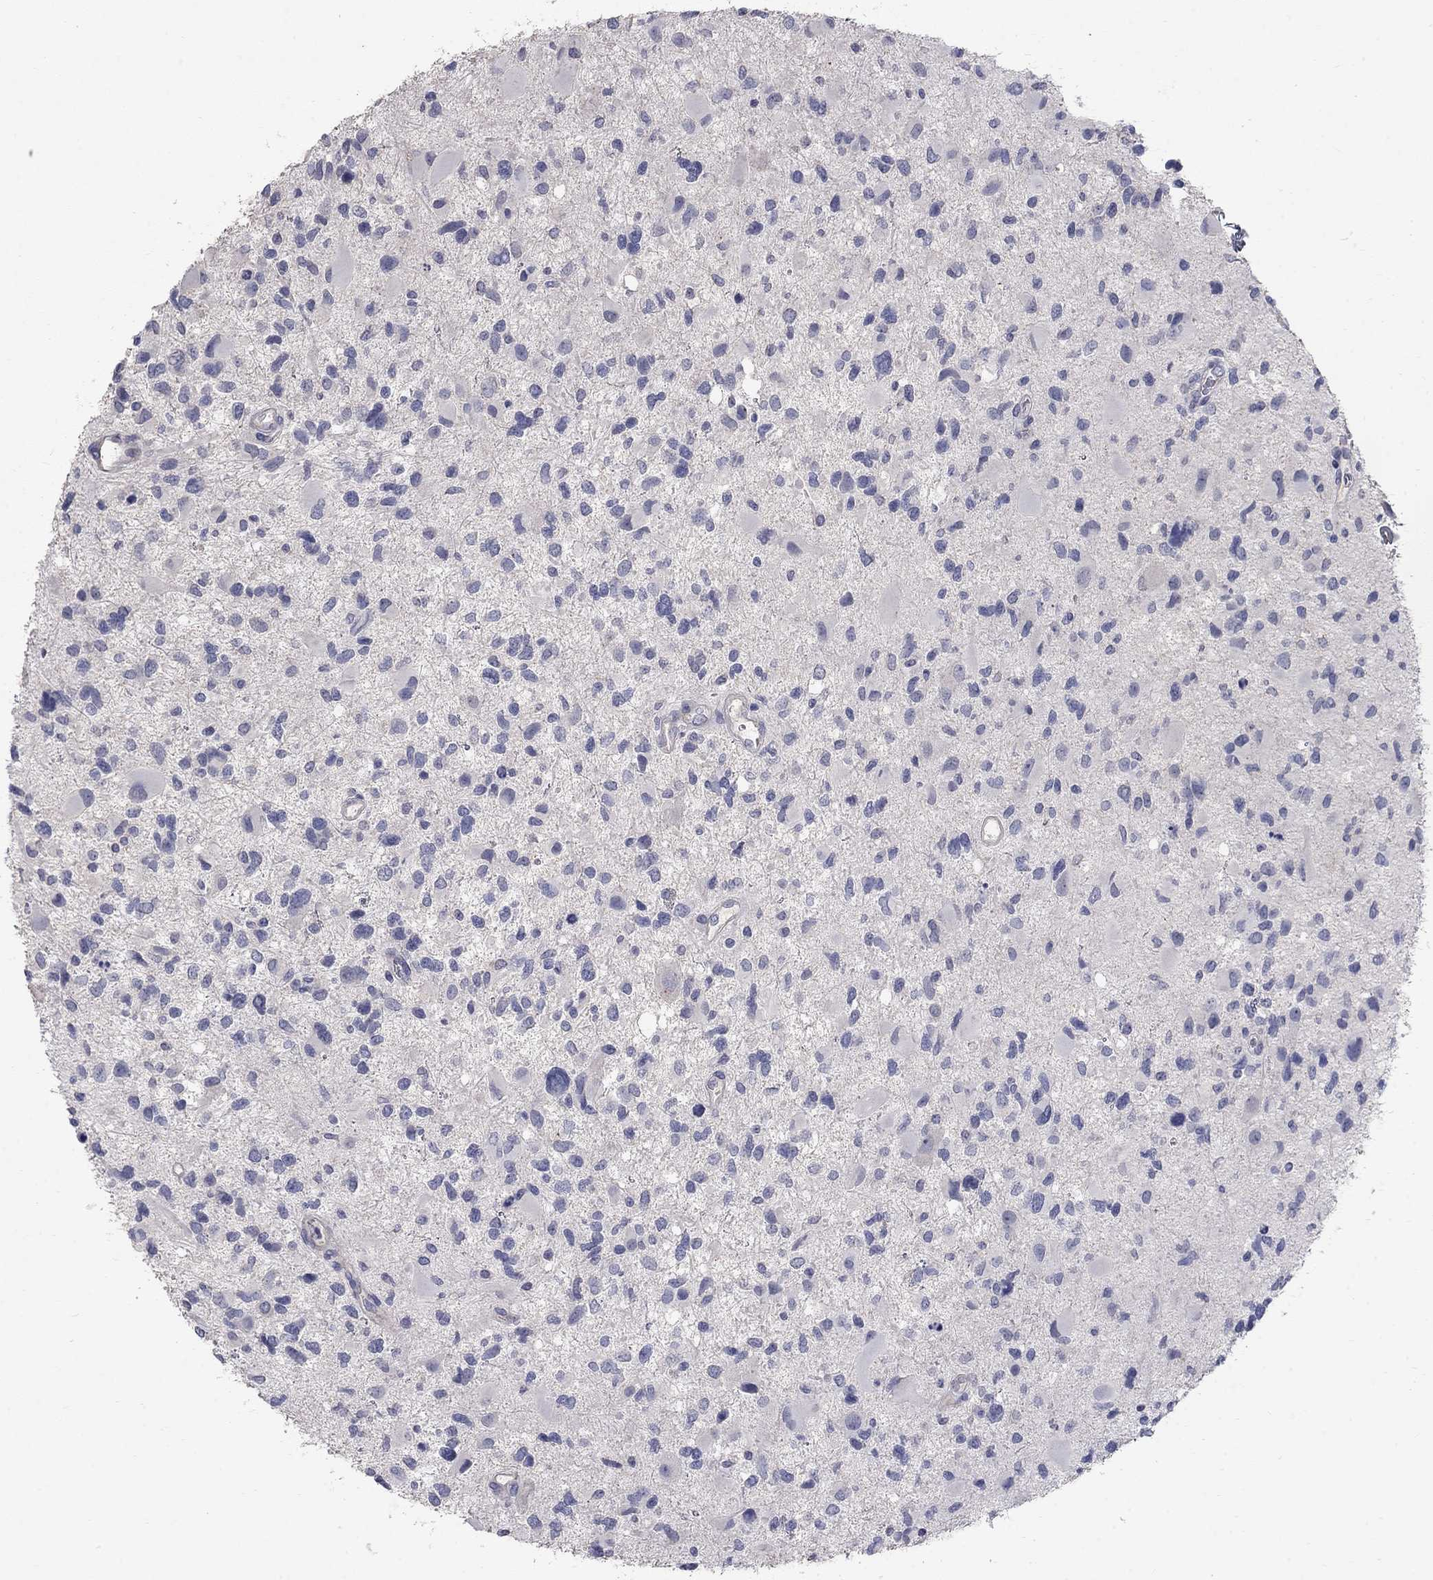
{"staining": {"intensity": "negative", "quantity": "none", "location": "none"}, "tissue": "glioma", "cell_type": "Tumor cells", "image_type": "cancer", "snomed": [{"axis": "morphology", "description": "Glioma, malignant, Low grade"}, {"axis": "topography", "description": "Brain"}], "caption": "Glioma was stained to show a protein in brown. There is no significant expression in tumor cells.", "gene": "PTH1R", "patient": {"sex": "female", "age": 32}}